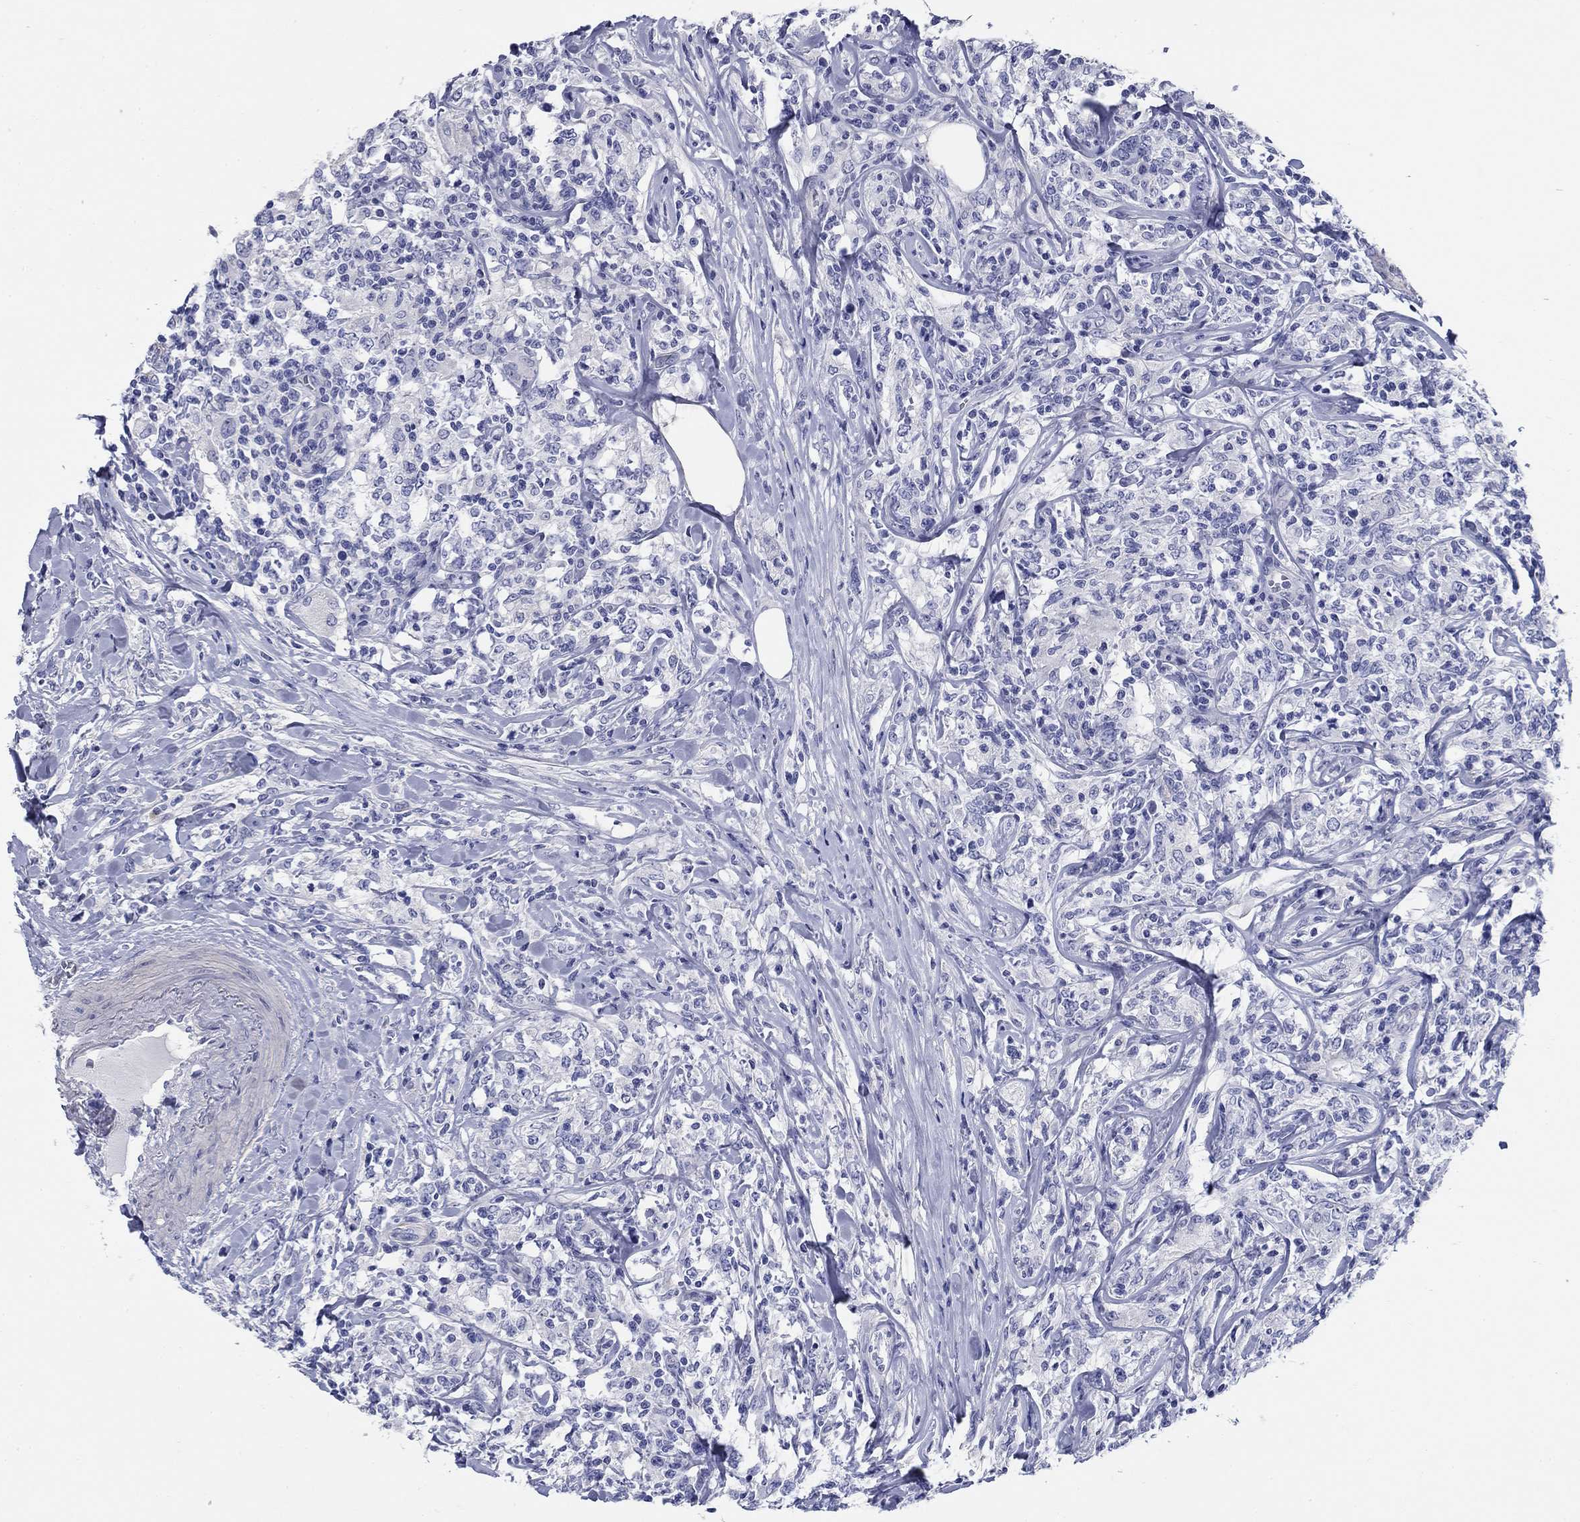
{"staining": {"intensity": "negative", "quantity": "none", "location": "none"}, "tissue": "lymphoma", "cell_type": "Tumor cells", "image_type": "cancer", "snomed": [{"axis": "morphology", "description": "Malignant lymphoma, non-Hodgkin's type, High grade"}, {"axis": "topography", "description": "Lymph node"}], "caption": "Protein analysis of high-grade malignant lymphoma, non-Hodgkin's type exhibits no significant expression in tumor cells.", "gene": "PRKCG", "patient": {"sex": "female", "age": 84}}